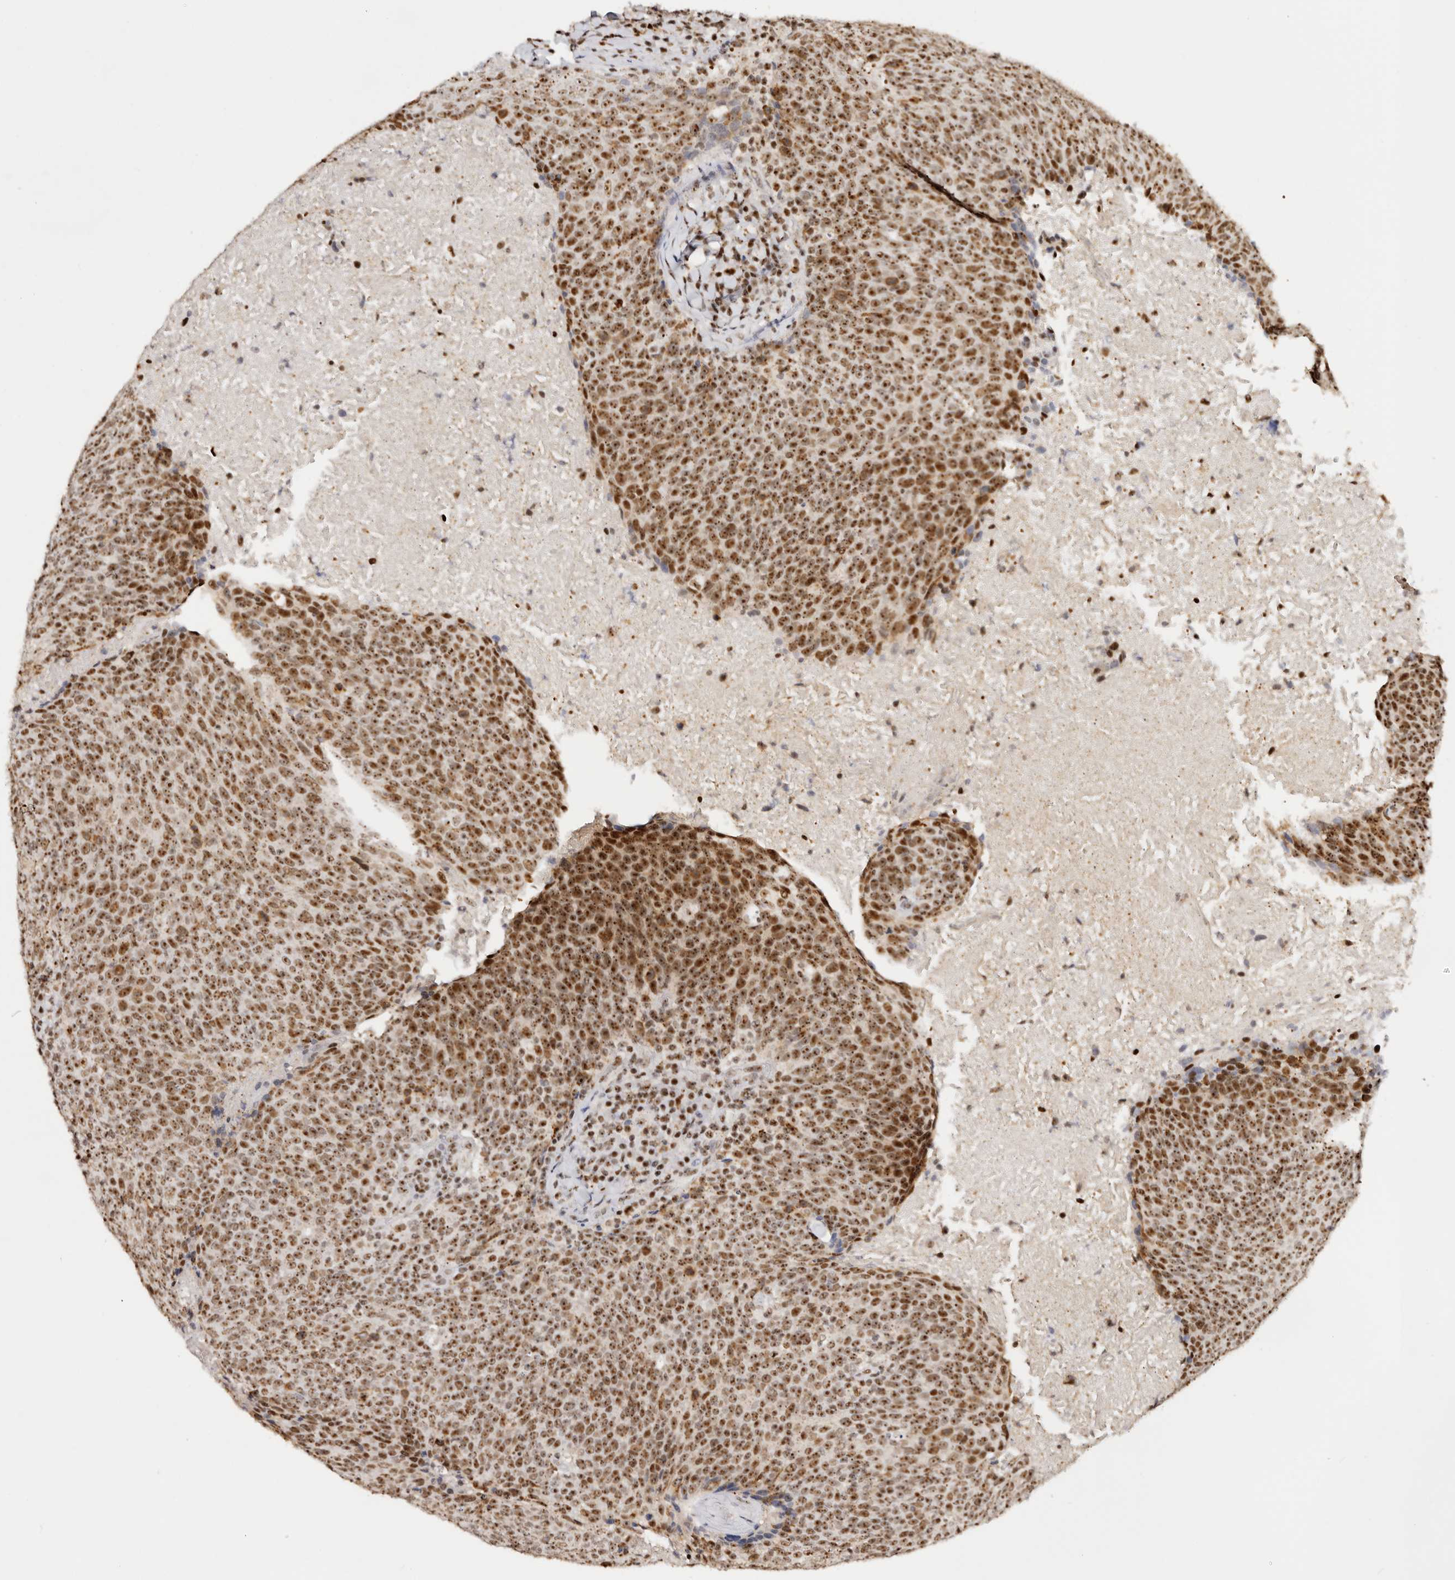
{"staining": {"intensity": "strong", "quantity": ">75%", "location": "nuclear"}, "tissue": "head and neck cancer", "cell_type": "Tumor cells", "image_type": "cancer", "snomed": [{"axis": "morphology", "description": "Squamous cell carcinoma, NOS"}, {"axis": "morphology", "description": "Squamous cell carcinoma, metastatic, NOS"}, {"axis": "topography", "description": "Lymph node"}, {"axis": "topography", "description": "Head-Neck"}], "caption": "Human metastatic squamous cell carcinoma (head and neck) stained with a brown dye displays strong nuclear positive expression in approximately >75% of tumor cells.", "gene": "IQGAP3", "patient": {"sex": "male", "age": 62}}